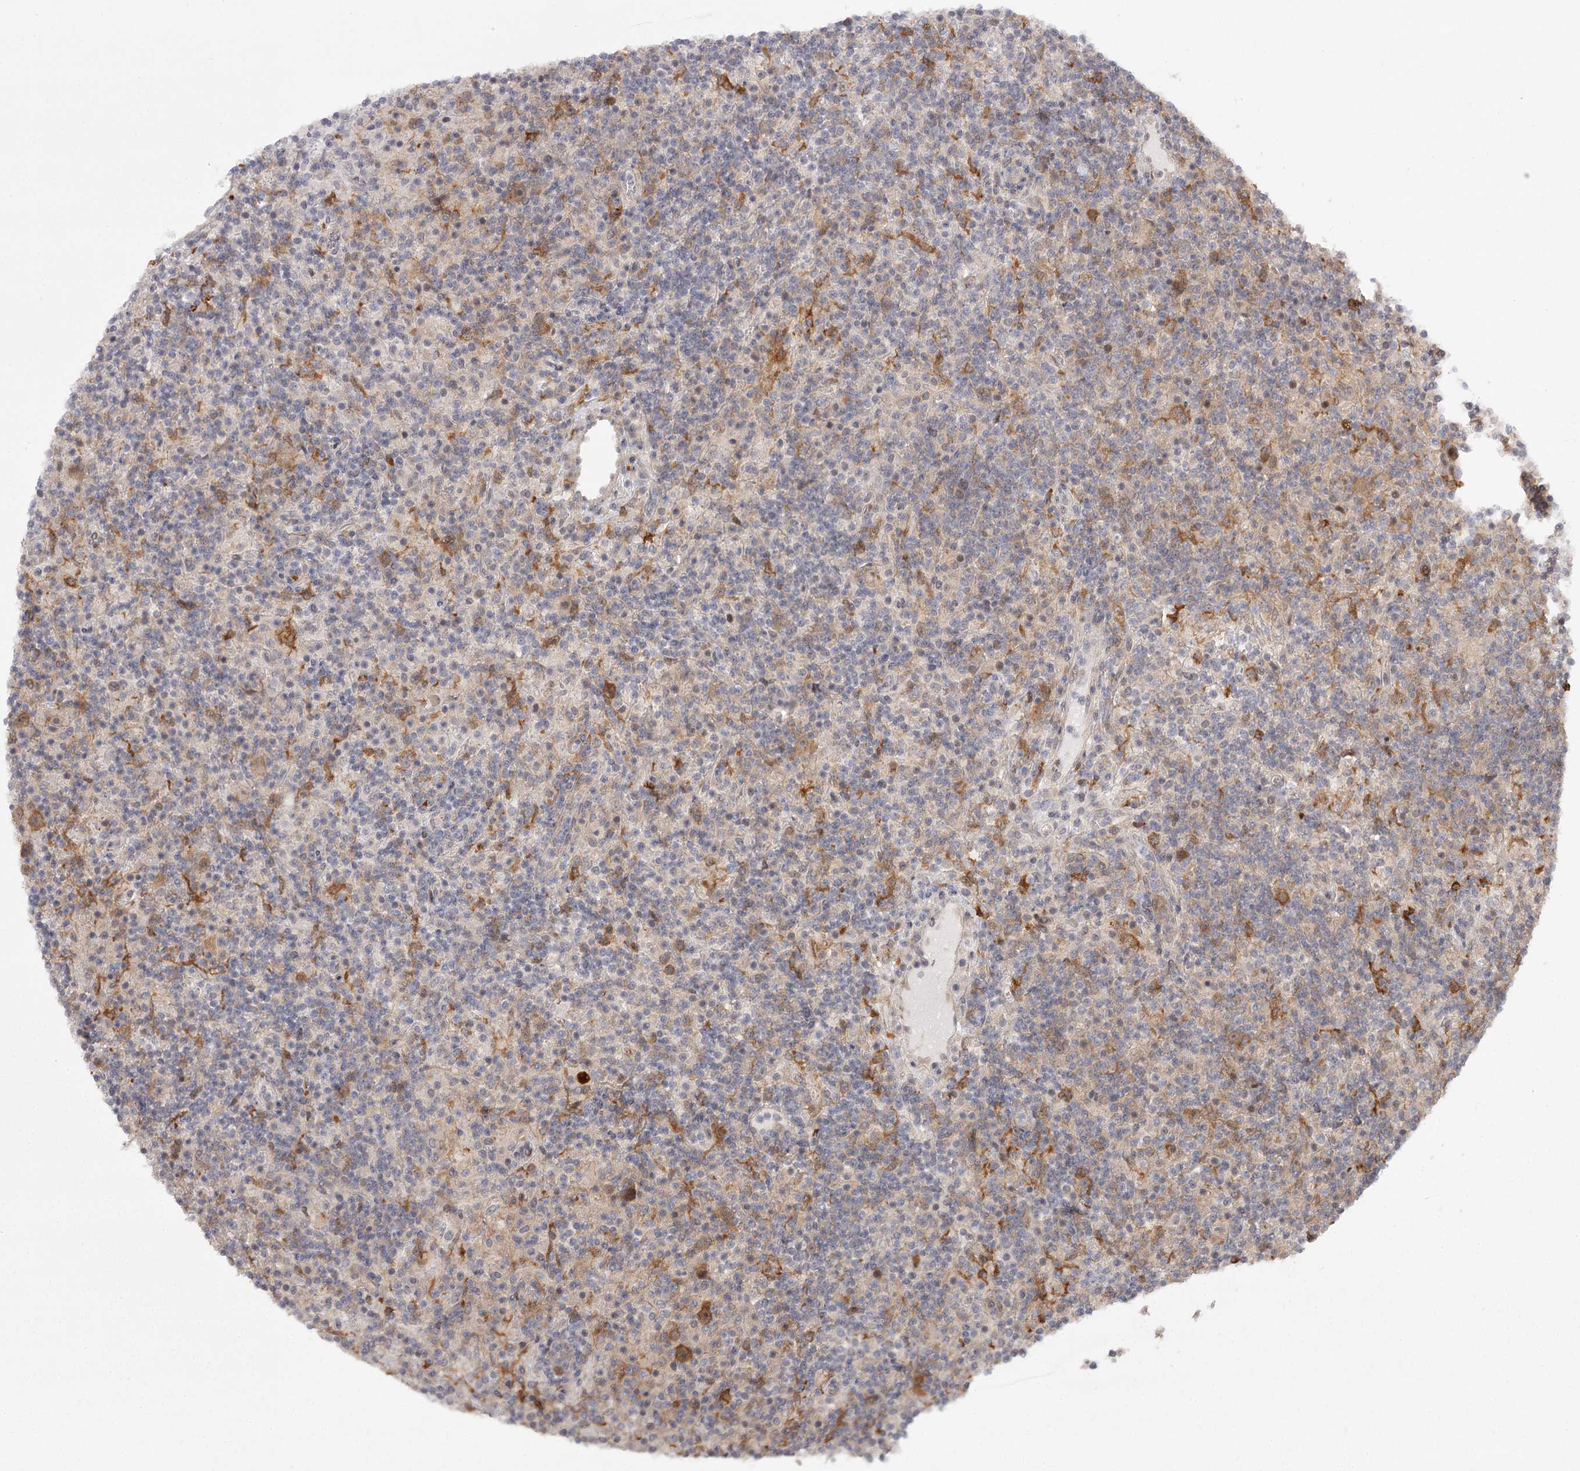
{"staining": {"intensity": "moderate", "quantity": "25%-75%", "location": "cytoplasmic/membranous"}, "tissue": "lymphoma", "cell_type": "Tumor cells", "image_type": "cancer", "snomed": [{"axis": "morphology", "description": "Hodgkin's disease, NOS"}, {"axis": "topography", "description": "Lymph node"}], "caption": "Hodgkin's disease tissue demonstrates moderate cytoplasmic/membranous staining in approximately 25%-75% of tumor cells, visualized by immunohistochemistry.", "gene": "CCNG2", "patient": {"sex": "male", "age": 70}}